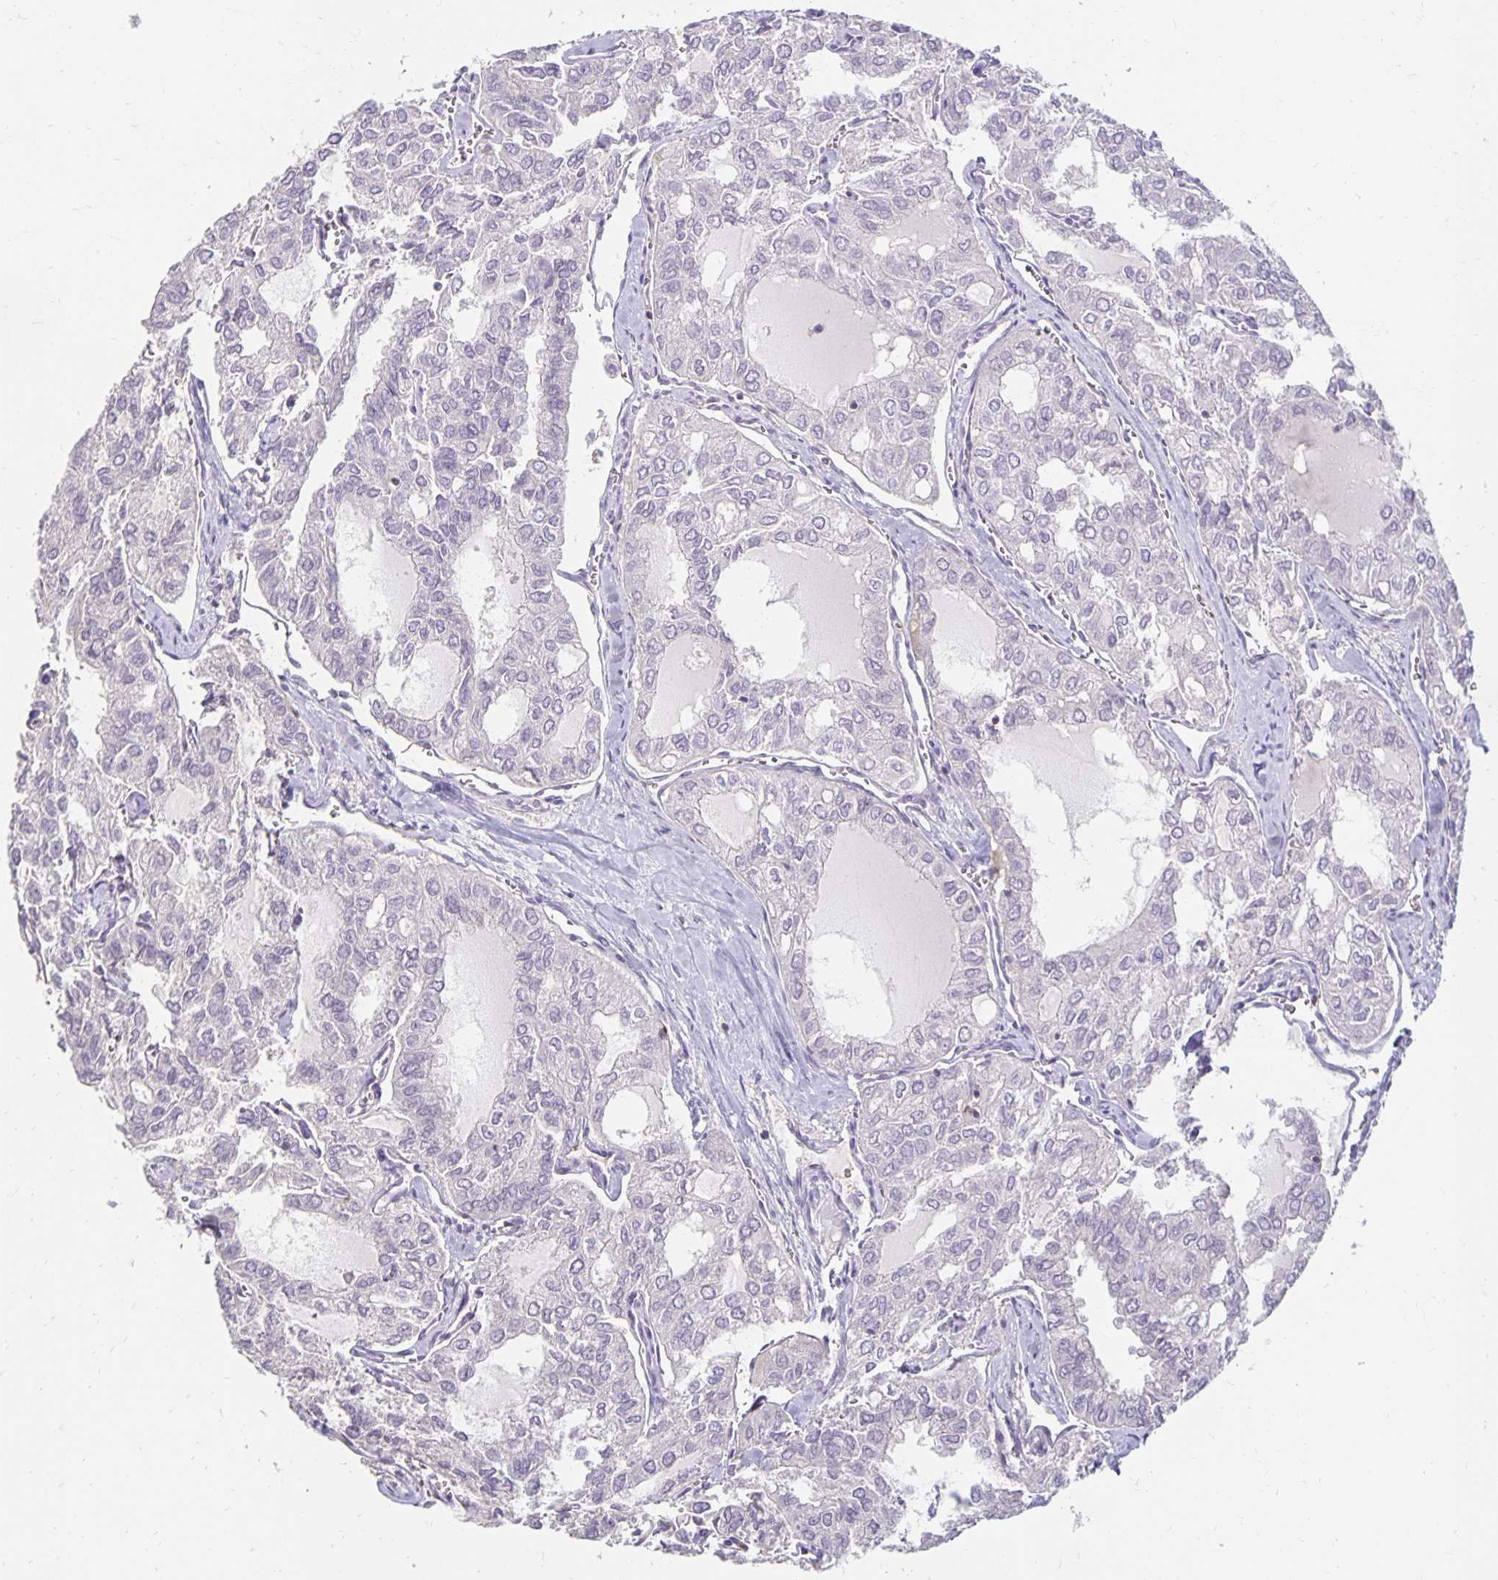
{"staining": {"intensity": "negative", "quantity": "none", "location": "none"}, "tissue": "thyroid cancer", "cell_type": "Tumor cells", "image_type": "cancer", "snomed": [{"axis": "morphology", "description": "Follicular adenoma carcinoma, NOS"}, {"axis": "topography", "description": "Thyroid gland"}], "caption": "Thyroid cancer stained for a protein using IHC exhibits no positivity tumor cells.", "gene": "CST6", "patient": {"sex": "male", "age": 75}}